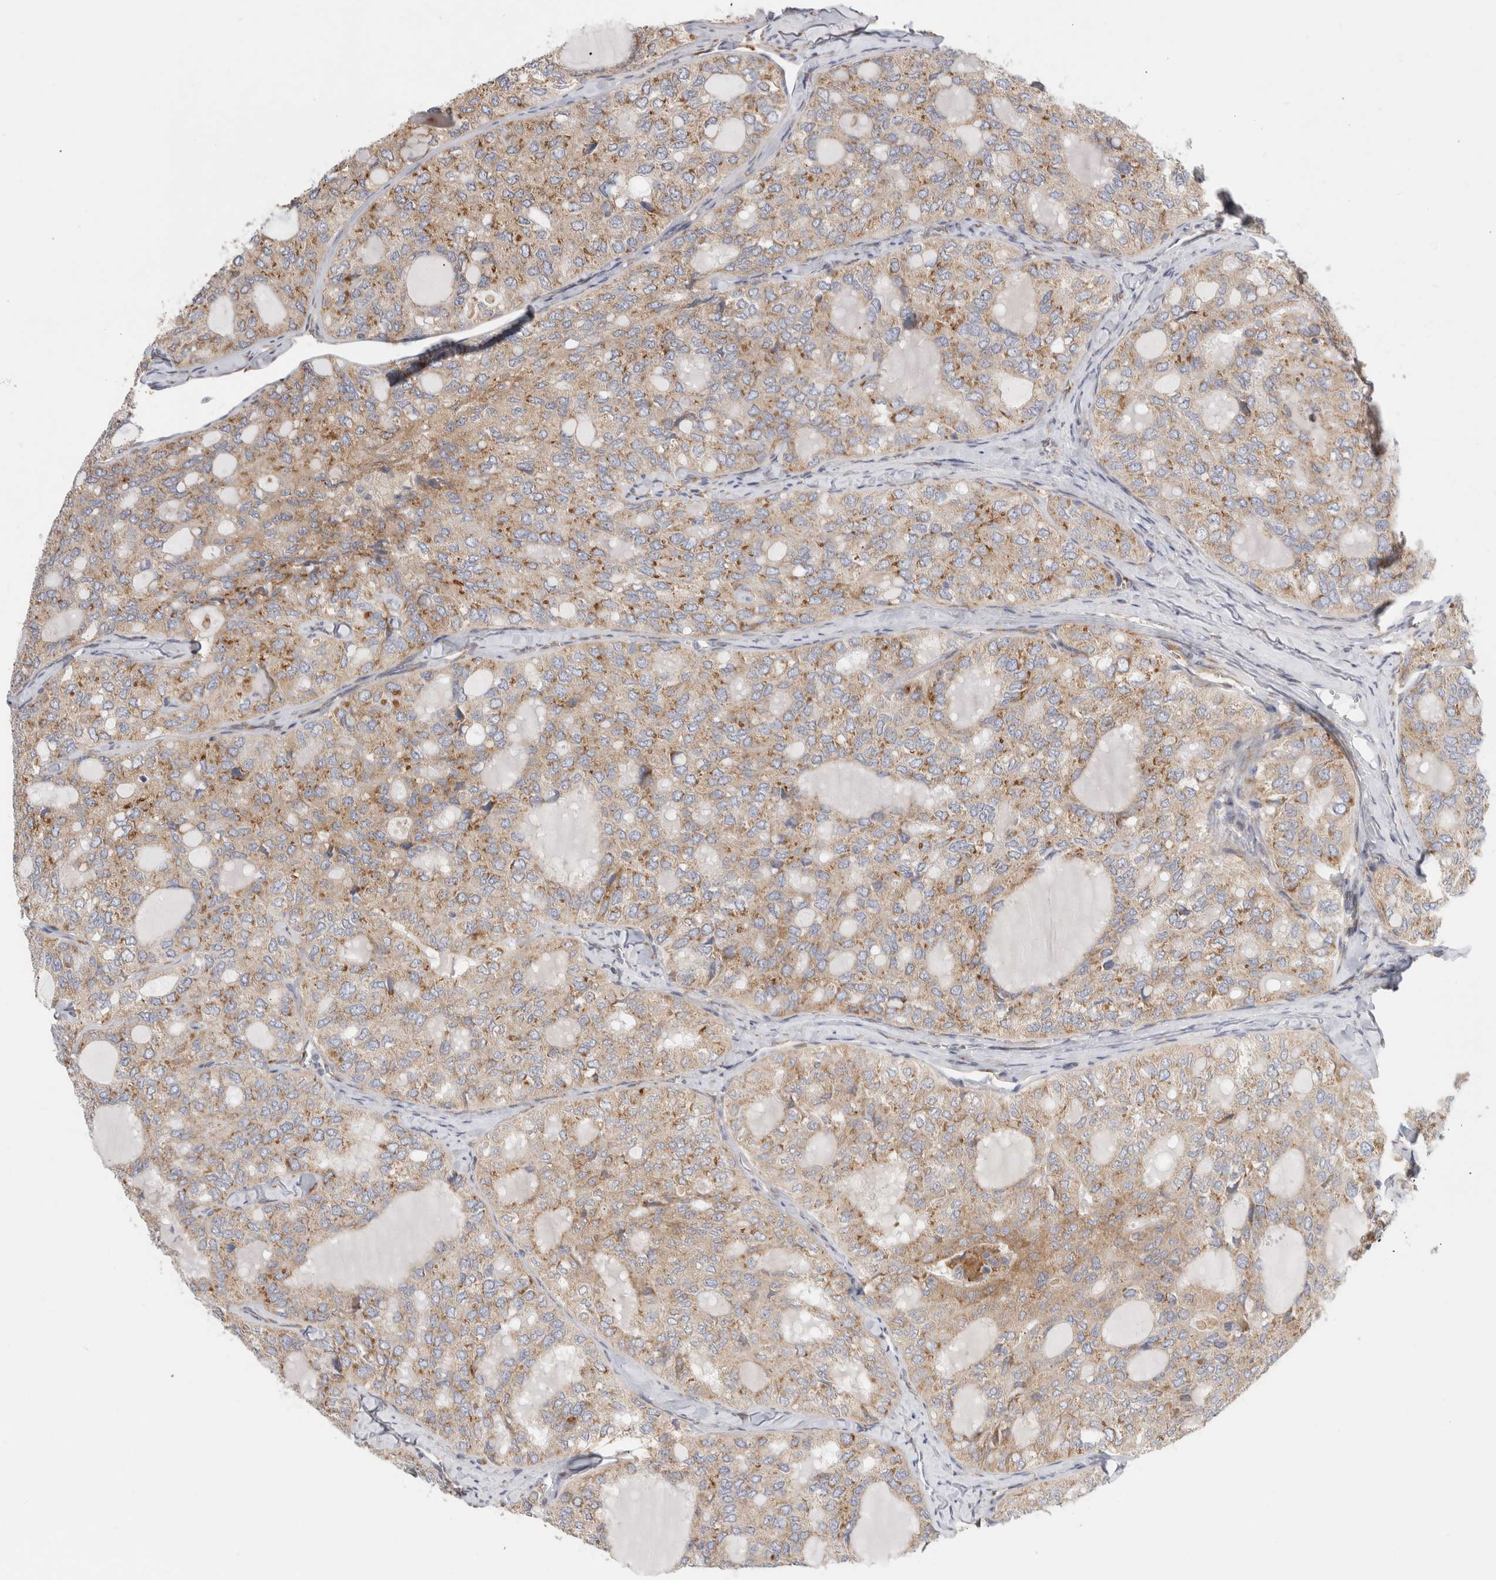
{"staining": {"intensity": "moderate", "quantity": ">75%", "location": "cytoplasmic/membranous"}, "tissue": "thyroid cancer", "cell_type": "Tumor cells", "image_type": "cancer", "snomed": [{"axis": "morphology", "description": "Follicular adenoma carcinoma, NOS"}, {"axis": "topography", "description": "Thyroid gland"}], "caption": "Thyroid cancer (follicular adenoma carcinoma) stained with immunohistochemistry shows moderate cytoplasmic/membranous staining in about >75% of tumor cells.", "gene": "RPN2", "patient": {"sex": "male", "age": 75}}